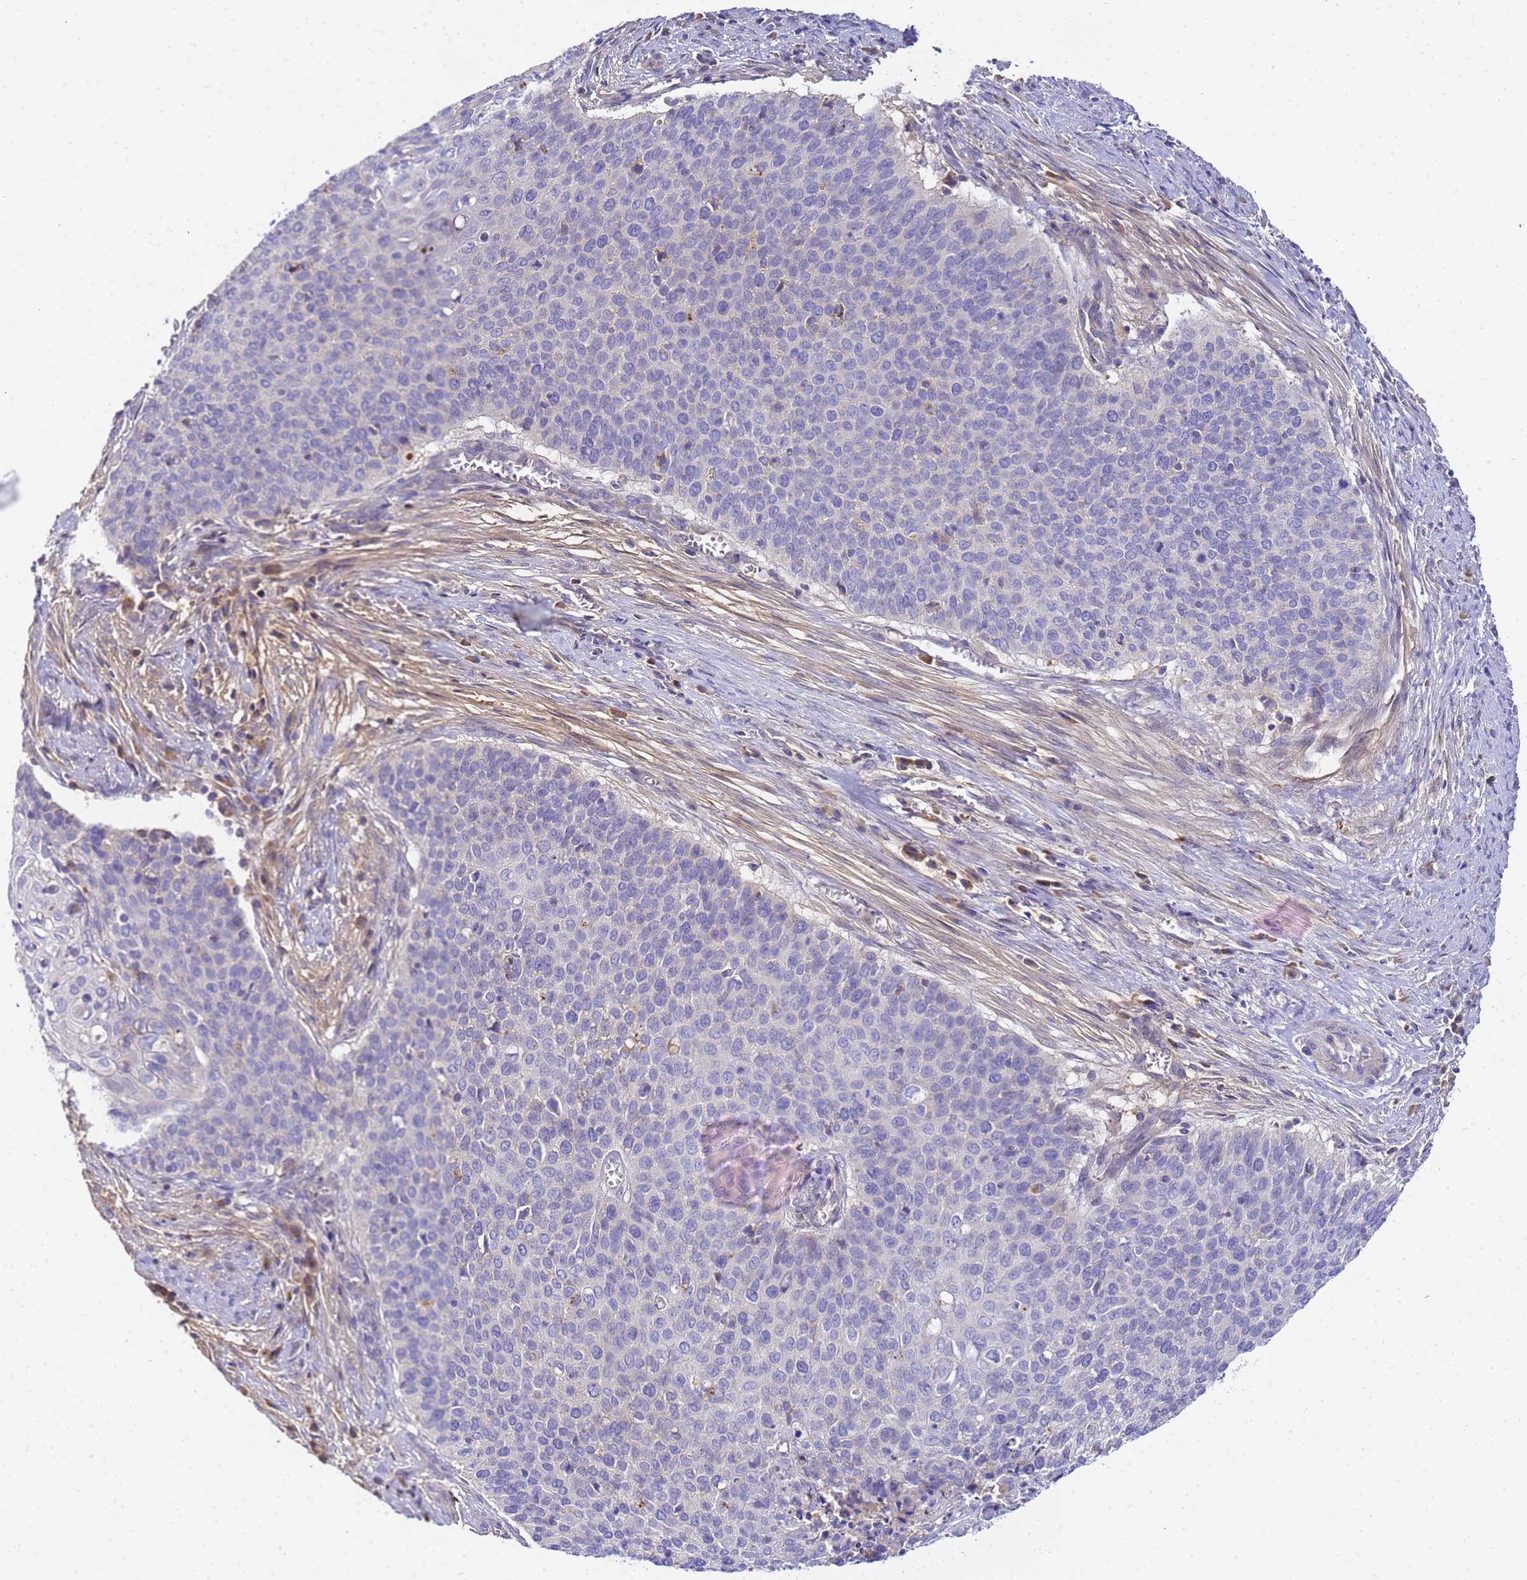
{"staining": {"intensity": "negative", "quantity": "none", "location": "none"}, "tissue": "cervical cancer", "cell_type": "Tumor cells", "image_type": "cancer", "snomed": [{"axis": "morphology", "description": "Squamous cell carcinoma, NOS"}, {"axis": "topography", "description": "Cervix"}], "caption": "A high-resolution micrograph shows immunohistochemistry staining of cervical cancer (squamous cell carcinoma), which demonstrates no significant positivity in tumor cells.", "gene": "TBCD", "patient": {"sex": "female", "age": 39}}